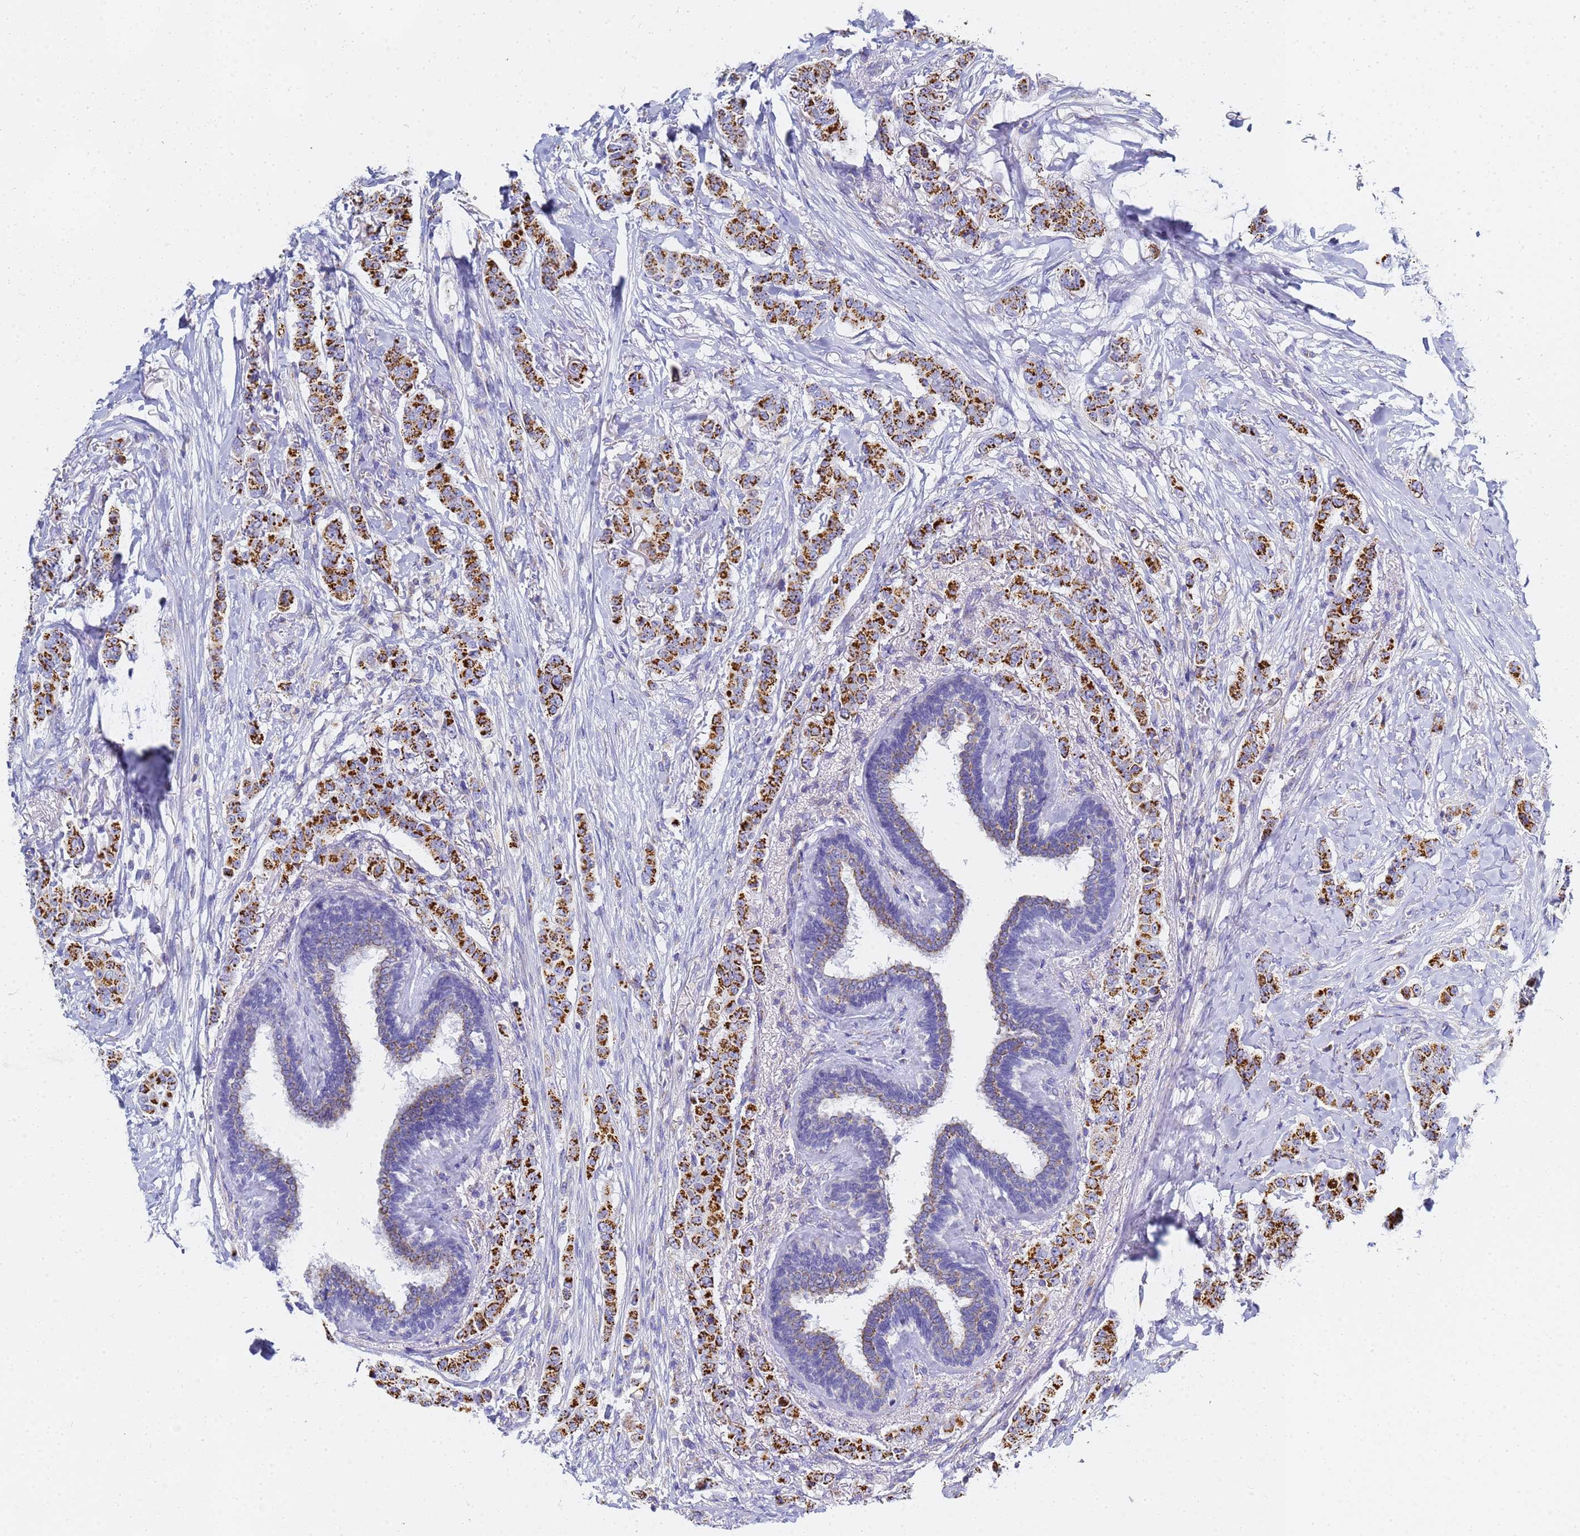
{"staining": {"intensity": "strong", "quantity": ">75%", "location": "cytoplasmic/membranous"}, "tissue": "breast cancer", "cell_type": "Tumor cells", "image_type": "cancer", "snomed": [{"axis": "morphology", "description": "Duct carcinoma"}, {"axis": "topography", "description": "Breast"}], "caption": "Strong cytoplasmic/membranous expression for a protein is present in approximately >75% of tumor cells of breast intraductal carcinoma using immunohistochemistry.", "gene": "CNIH4", "patient": {"sex": "female", "age": 40}}